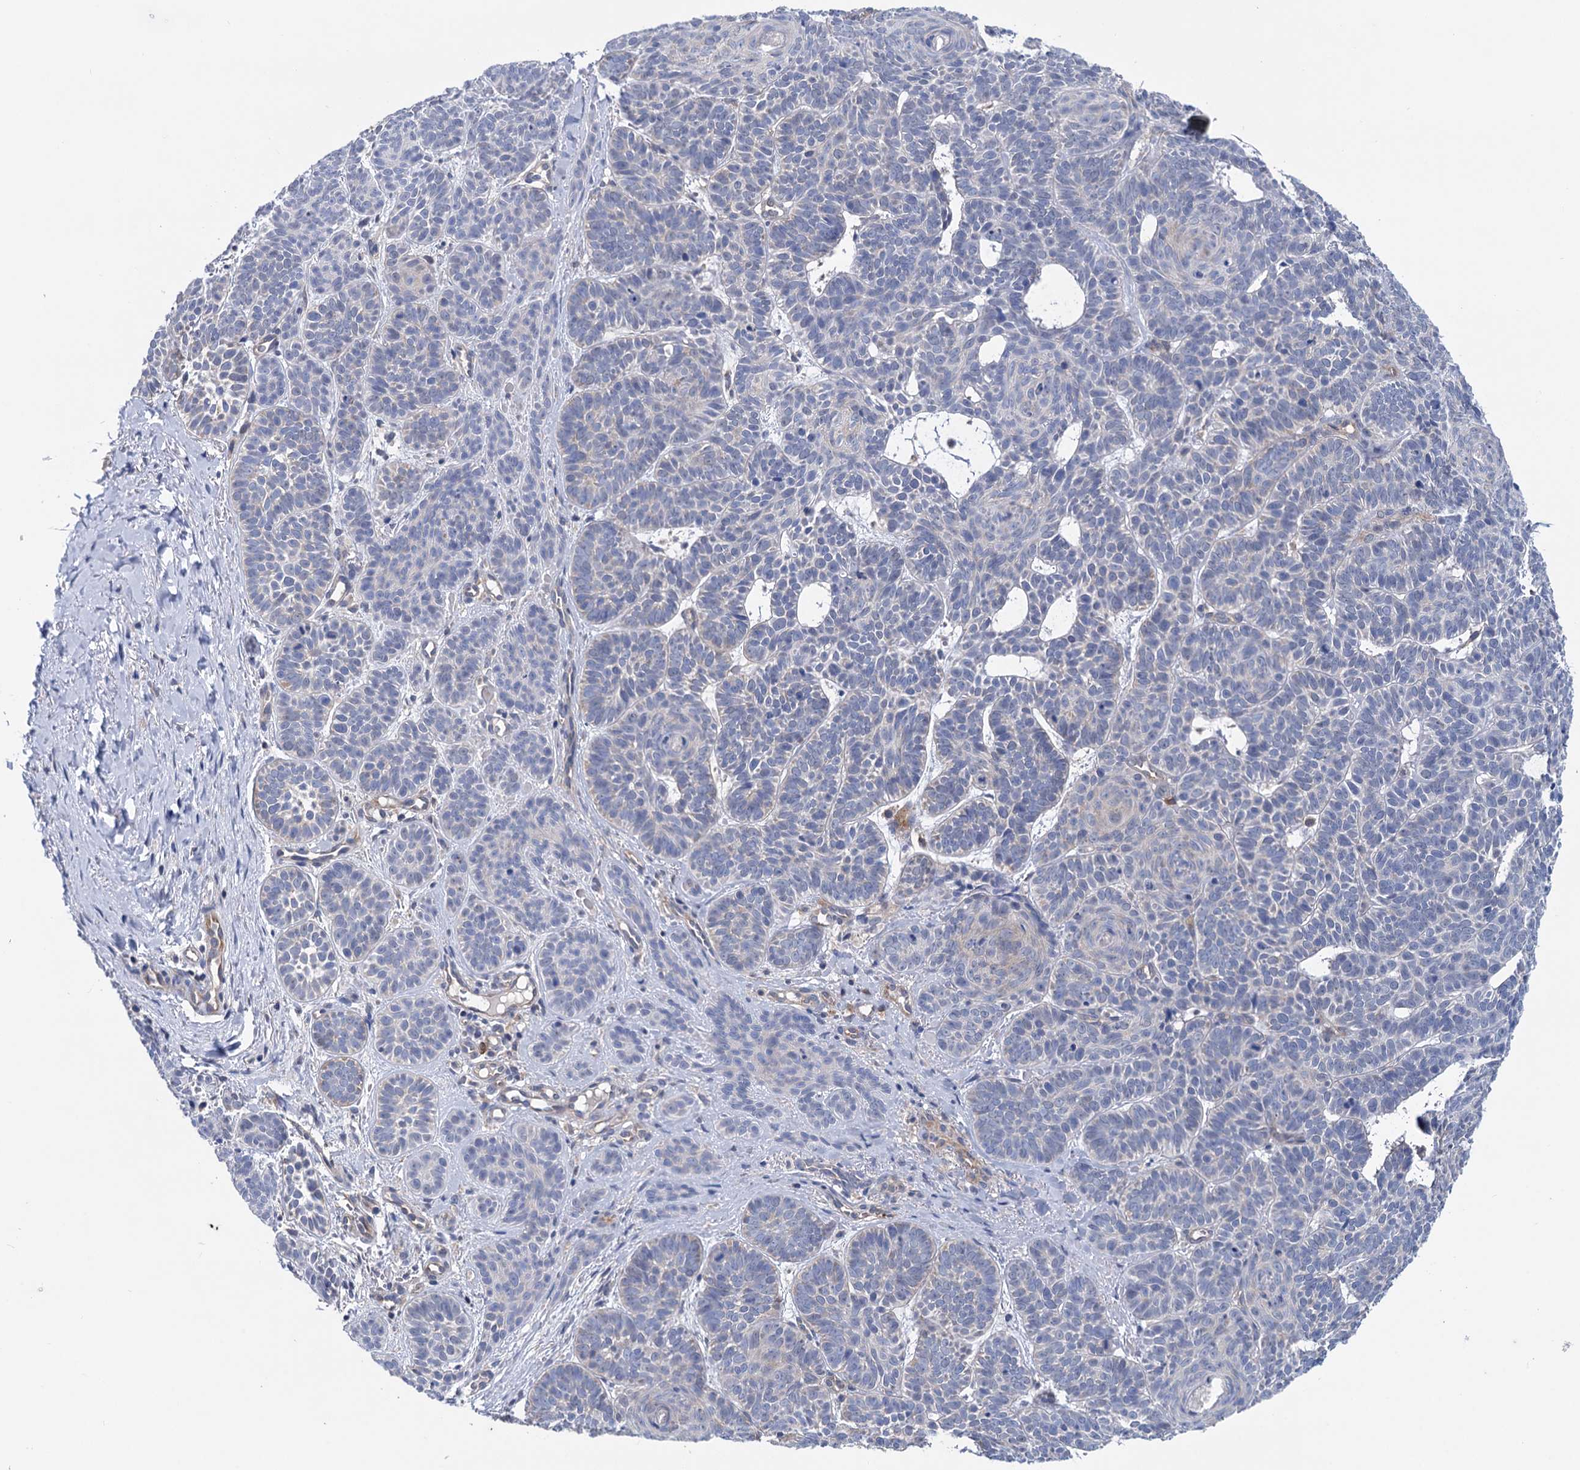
{"staining": {"intensity": "negative", "quantity": "none", "location": "none"}, "tissue": "skin cancer", "cell_type": "Tumor cells", "image_type": "cancer", "snomed": [{"axis": "morphology", "description": "Basal cell carcinoma"}, {"axis": "topography", "description": "Skin"}], "caption": "Human skin basal cell carcinoma stained for a protein using immunohistochemistry reveals no staining in tumor cells.", "gene": "ZNRD2", "patient": {"sex": "male", "age": 85}}